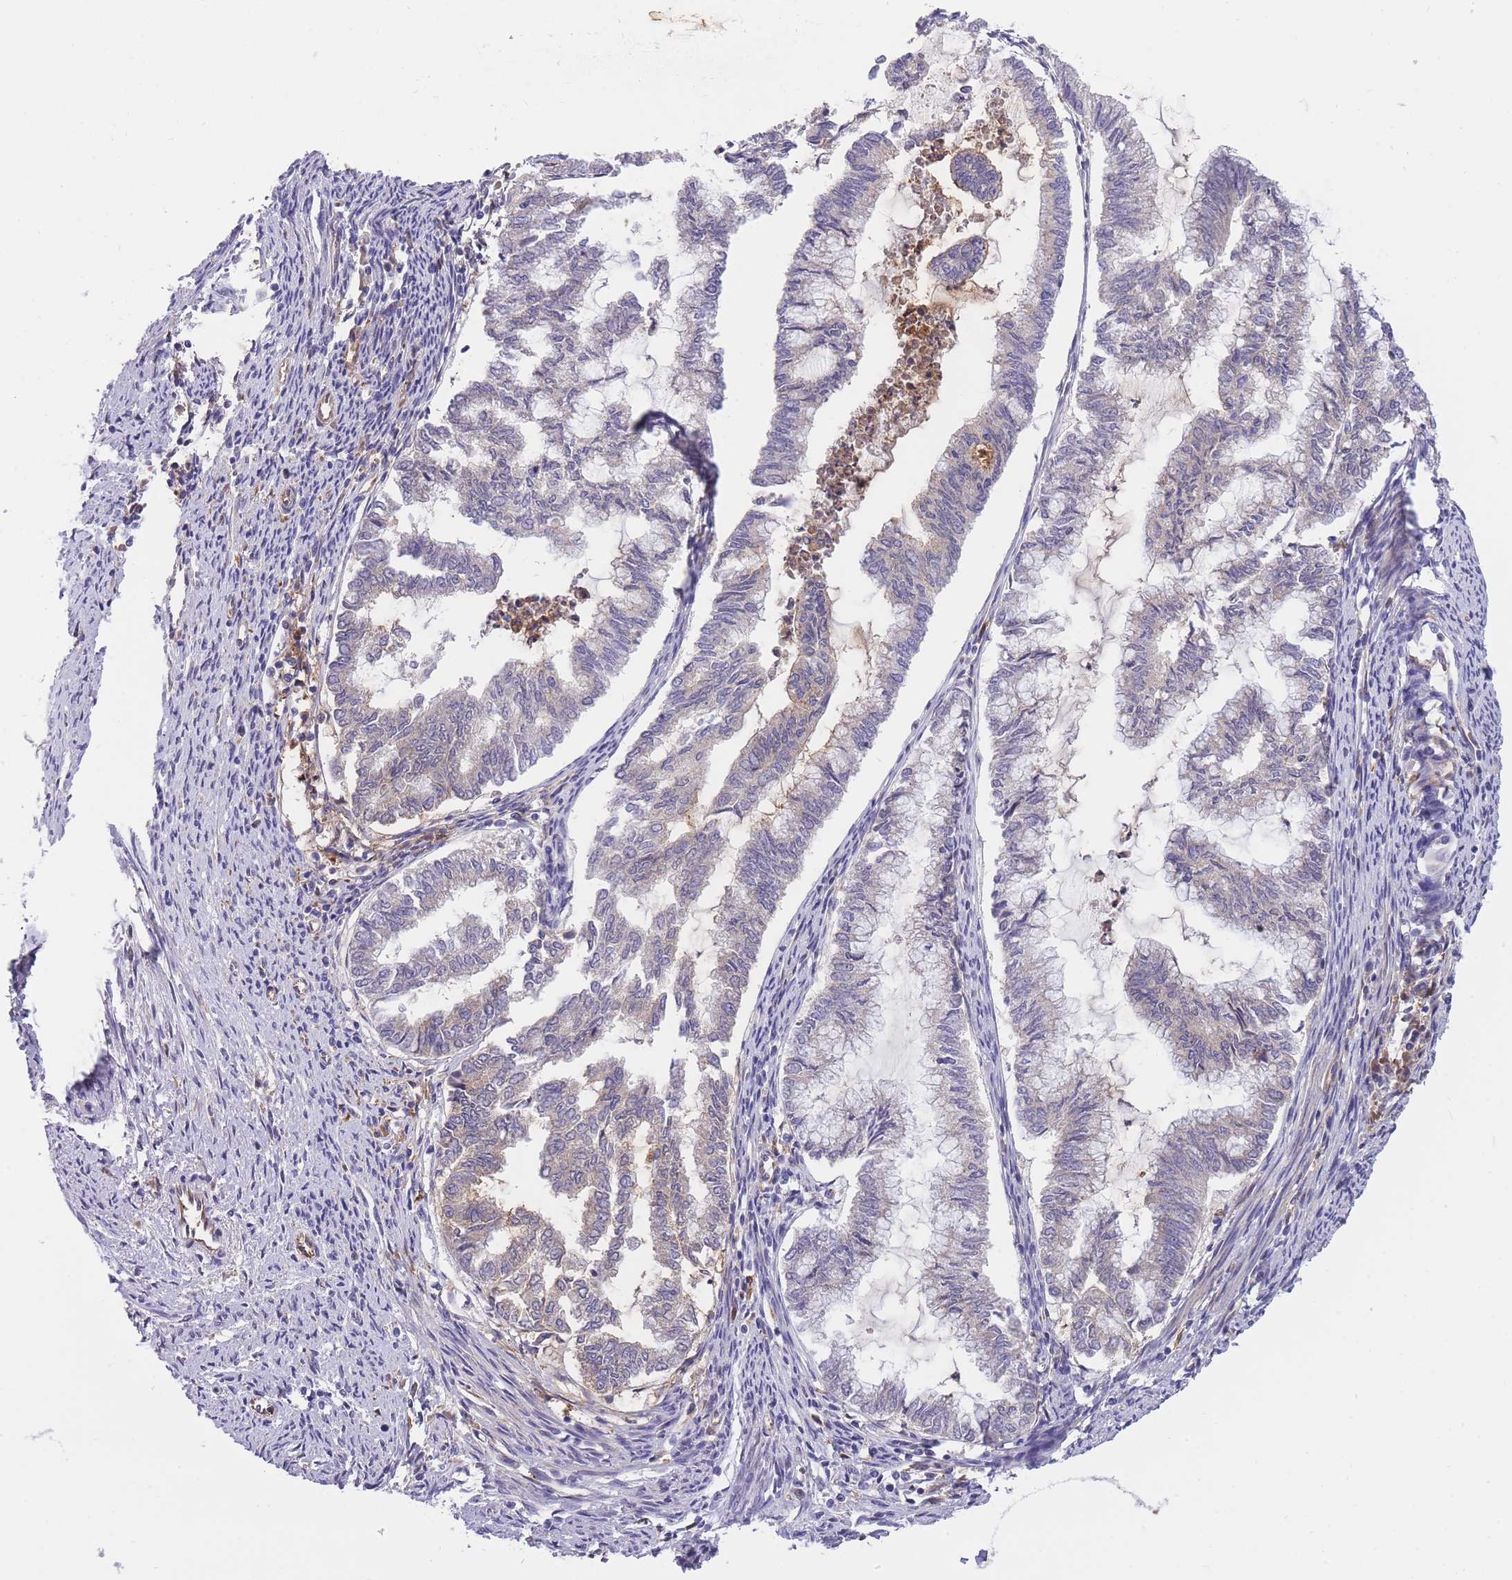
{"staining": {"intensity": "negative", "quantity": "none", "location": "none"}, "tissue": "endometrial cancer", "cell_type": "Tumor cells", "image_type": "cancer", "snomed": [{"axis": "morphology", "description": "Adenocarcinoma, NOS"}, {"axis": "topography", "description": "Endometrium"}], "caption": "Immunohistochemical staining of endometrial adenocarcinoma demonstrates no significant staining in tumor cells.", "gene": "CRYGN", "patient": {"sex": "female", "age": 79}}